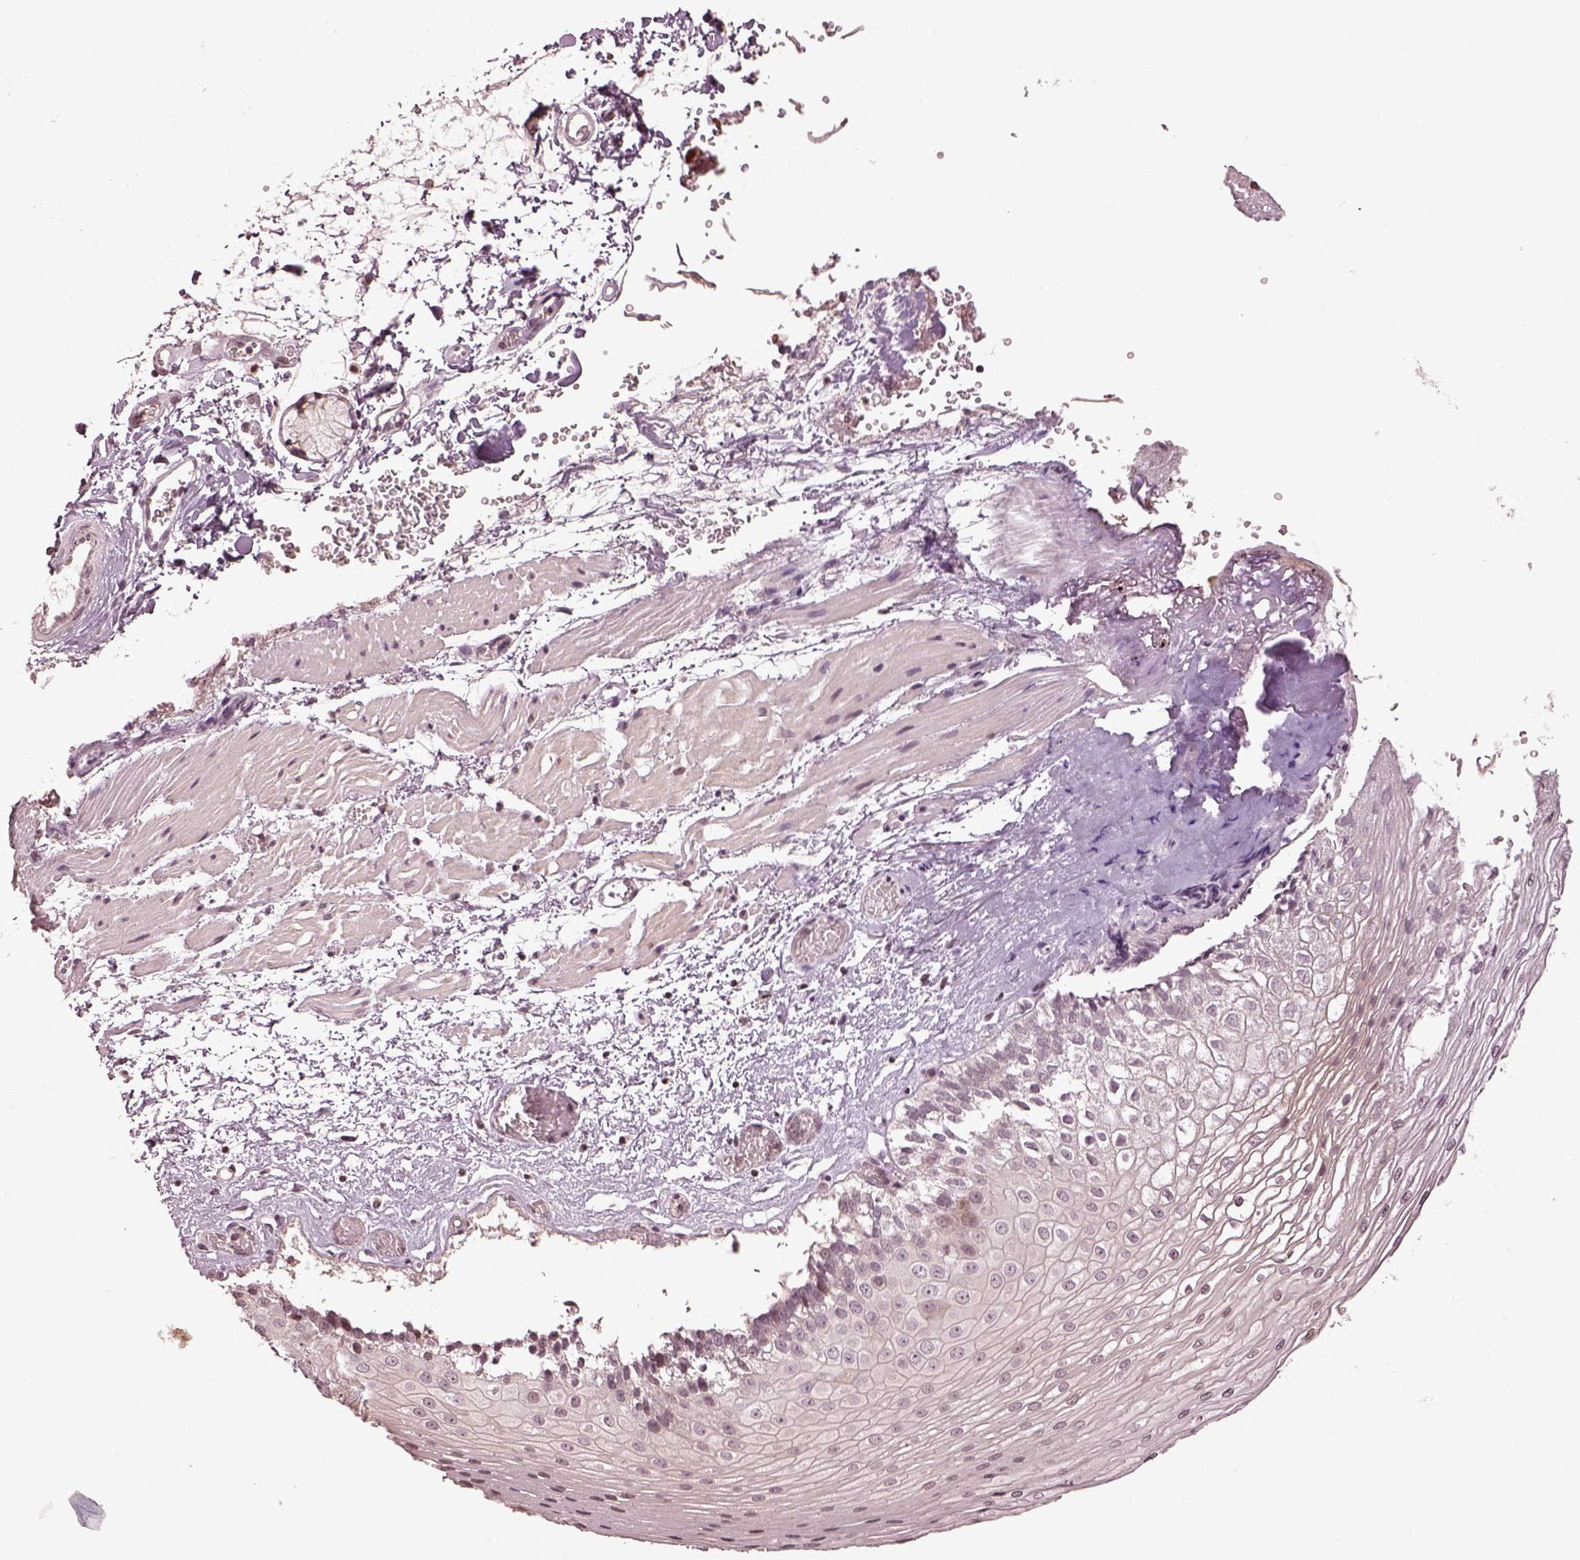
{"staining": {"intensity": "moderate", "quantity": "<25%", "location": "cytoplasmic/membranous,nuclear"}, "tissue": "esophagus", "cell_type": "Squamous epithelial cells", "image_type": "normal", "snomed": [{"axis": "morphology", "description": "Normal tissue, NOS"}, {"axis": "topography", "description": "Esophagus"}], "caption": "The histopathology image exhibits staining of benign esophagus, revealing moderate cytoplasmic/membranous,nuclear protein staining (brown color) within squamous epithelial cells. The protein of interest is stained brown, and the nuclei are stained in blue (DAB (3,3'-diaminobenzidine) IHC with brightfield microscopy, high magnification).", "gene": "GRM4", "patient": {"sex": "female", "age": 62}}